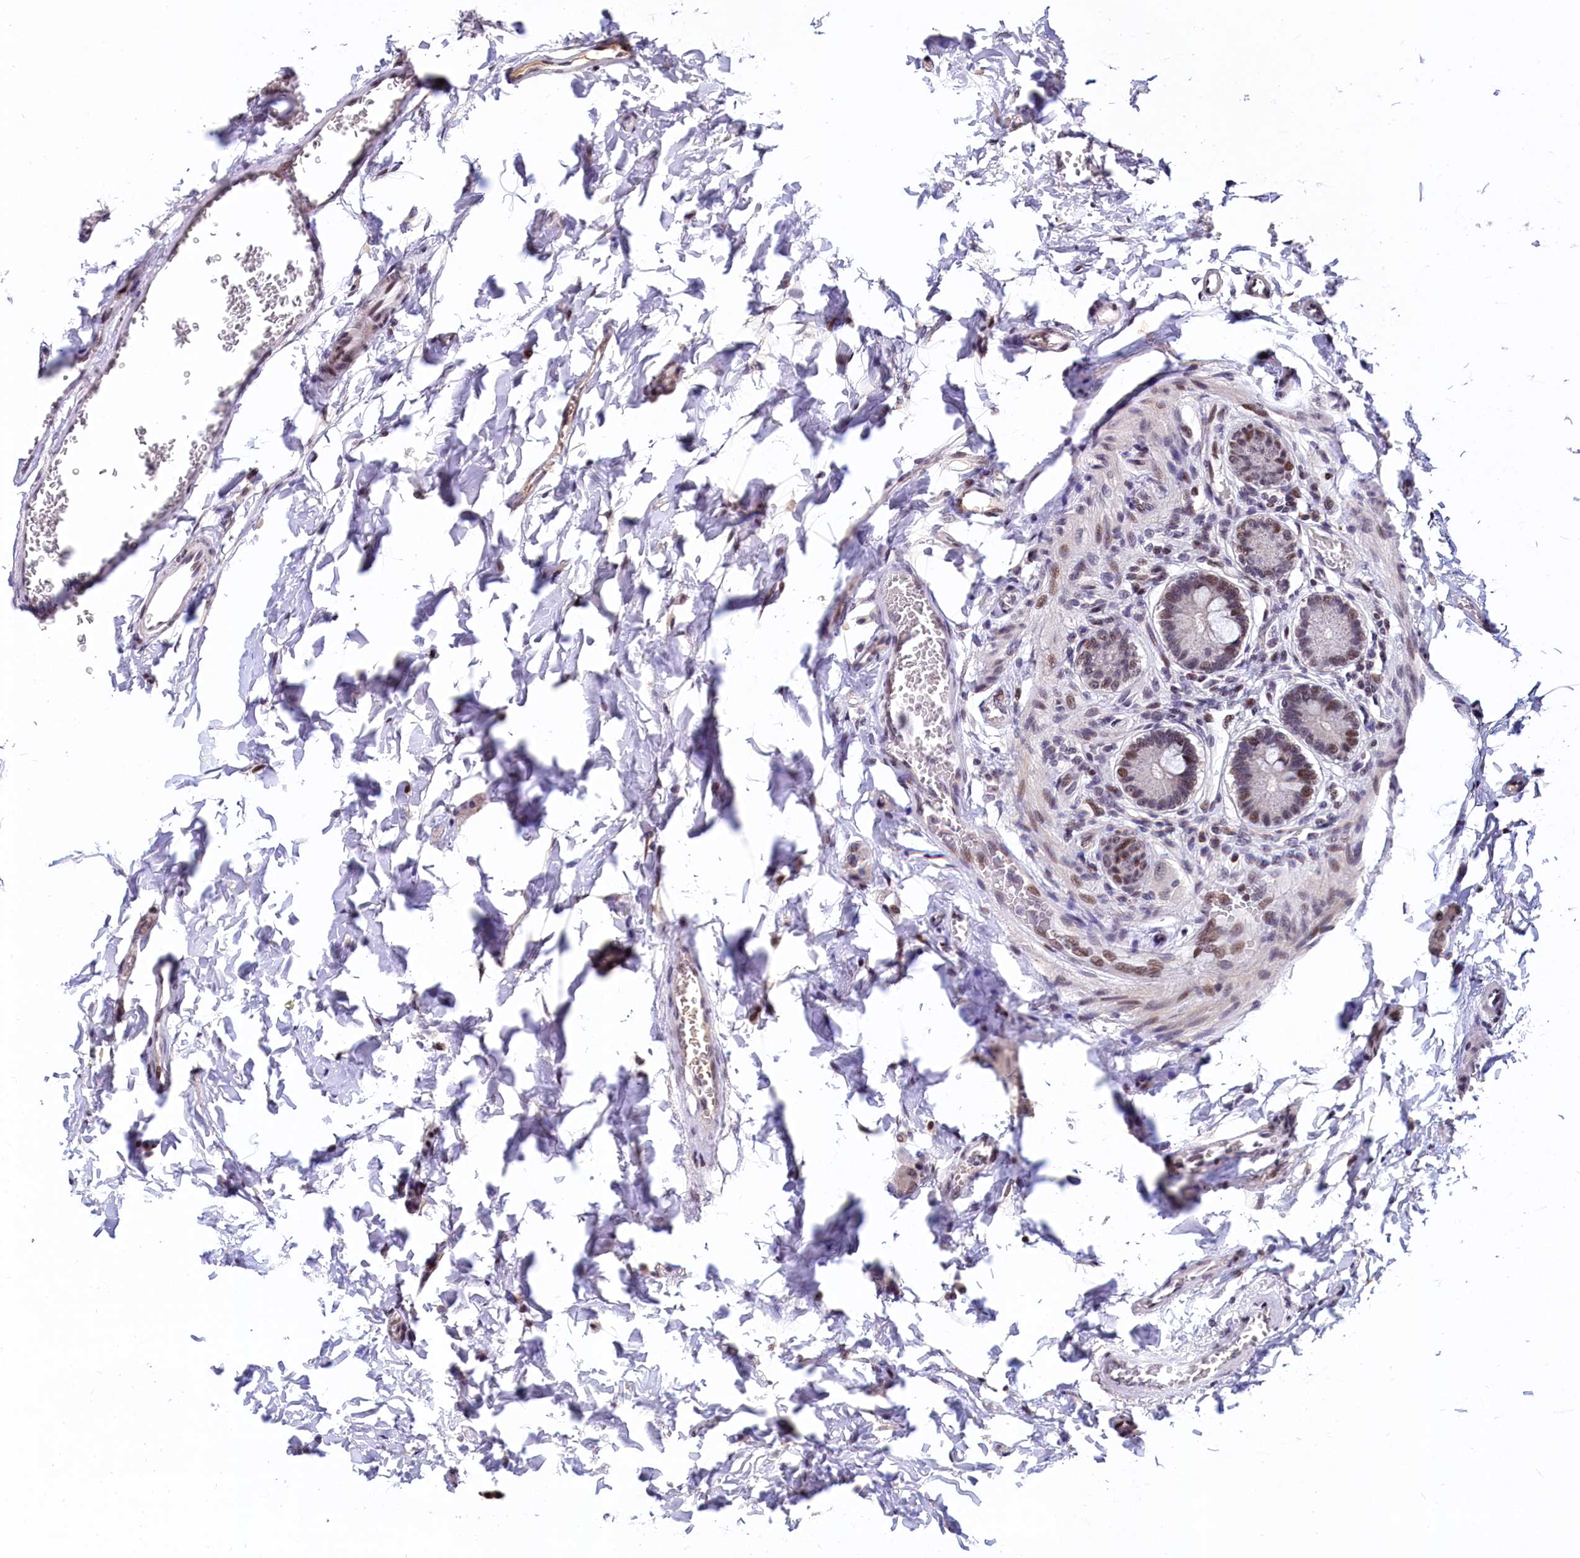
{"staining": {"intensity": "moderate", "quantity": "25%-75%", "location": "nuclear"}, "tissue": "small intestine", "cell_type": "Glandular cells", "image_type": "normal", "snomed": [{"axis": "morphology", "description": "Normal tissue, NOS"}, {"axis": "topography", "description": "Small intestine"}], "caption": "Immunohistochemistry (IHC) (DAB (3,3'-diaminobenzidine)) staining of benign small intestine displays moderate nuclear protein expression in approximately 25%-75% of glandular cells.", "gene": "FAM217B", "patient": {"sex": "male", "age": 52}}